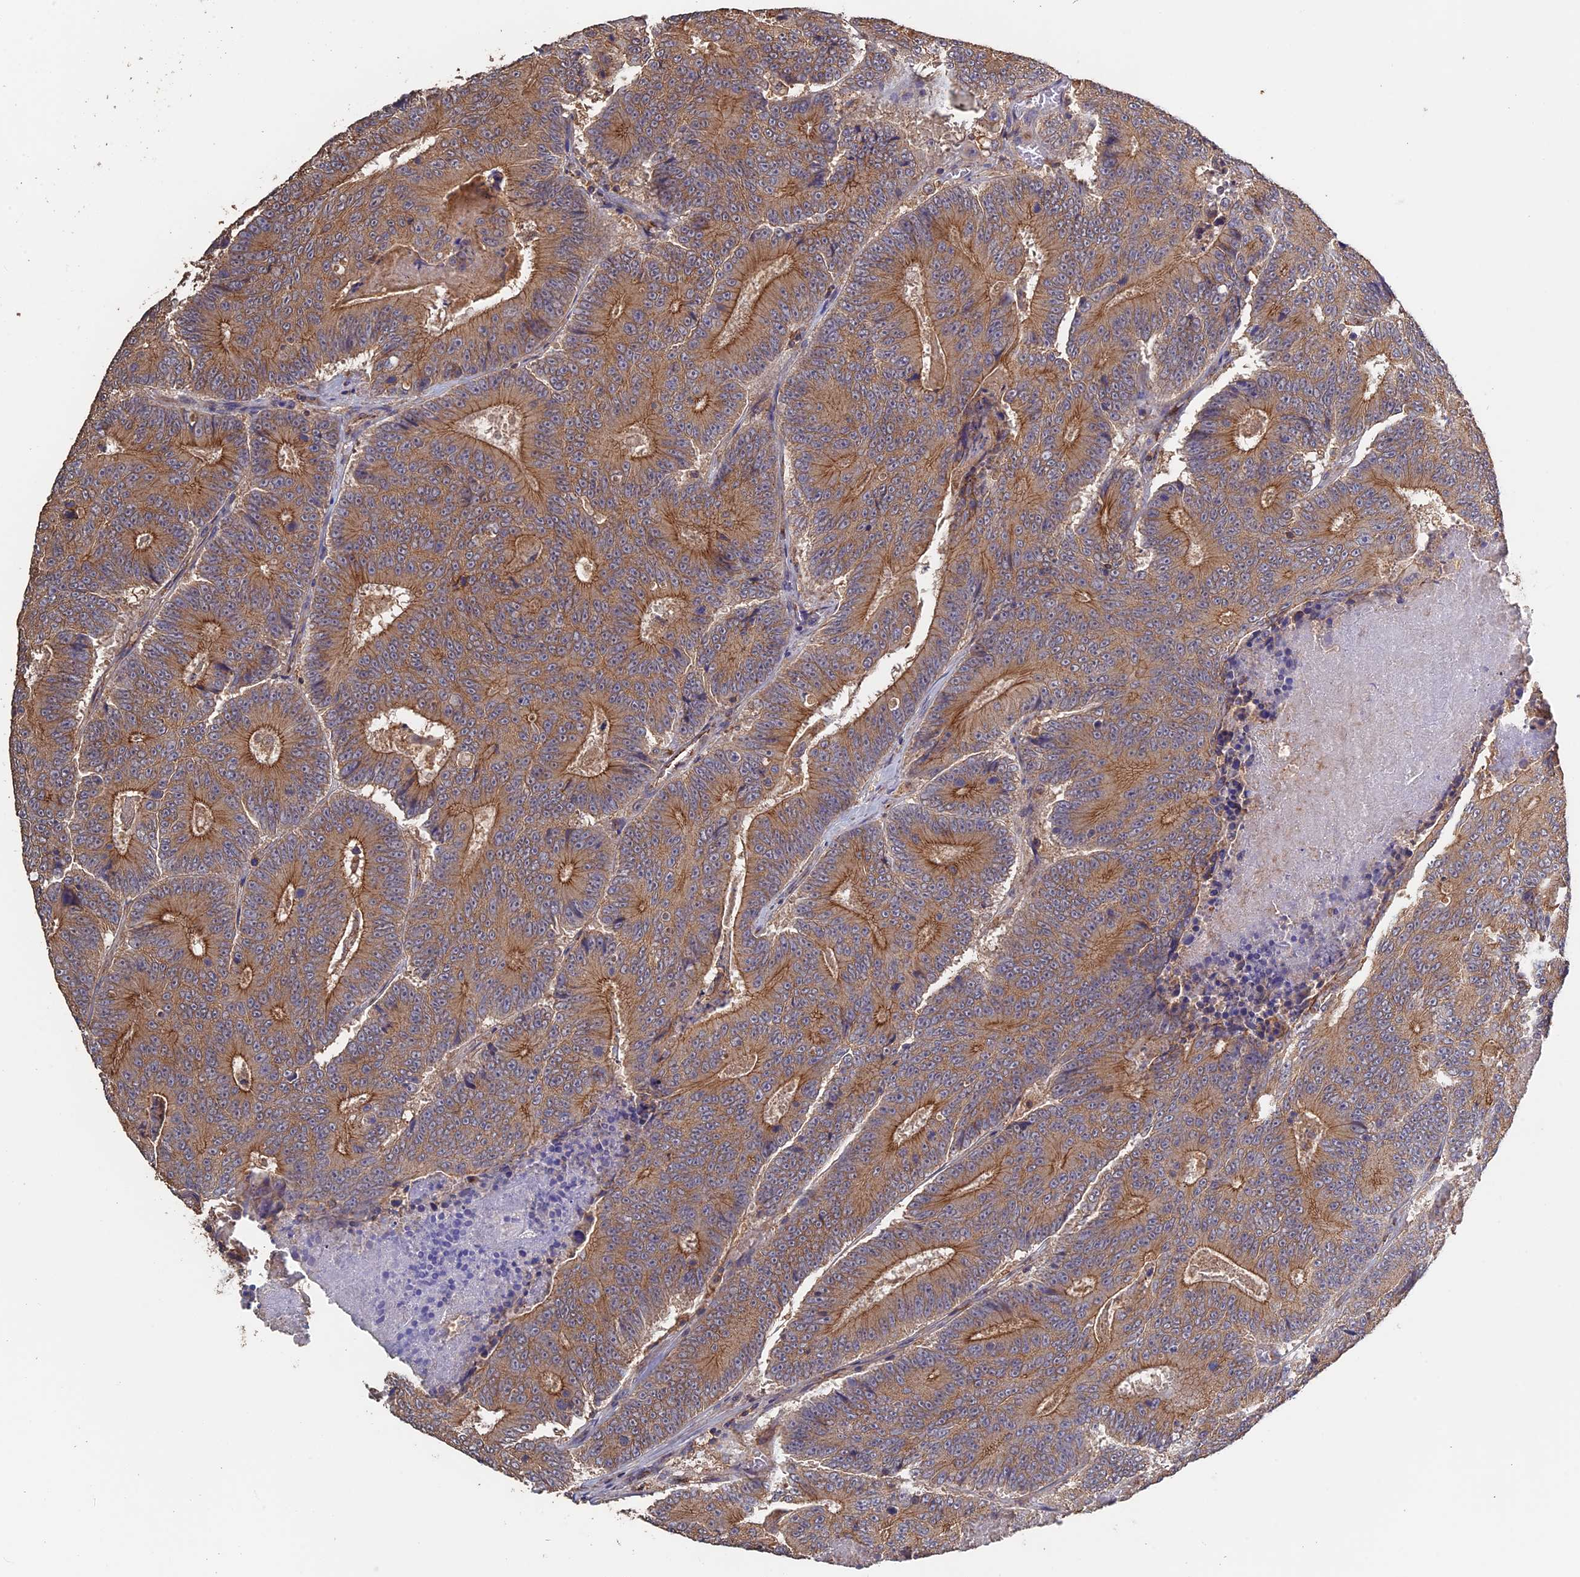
{"staining": {"intensity": "moderate", "quantity": ">75%", "location": "cytoplasmic/membranous"}, "tissue": "colorectal cancer", "cell_type": "Tumor cells", "image_type": "cancer", "snomed": [{"axis": "morphology", "description": "Adenocarcinoma, NOS"}, {"axis": "topography", "description": "Colon"}], "caption": "Colorectal cancer (adenocarcinoma) stained for a protein (brown) demonstrates moderate cytoplasmic/membranous positive positivity in approximately >75% of tumor cells.", "gene": "PIGQ", "patient": {"sex": "male", "age": 83}}